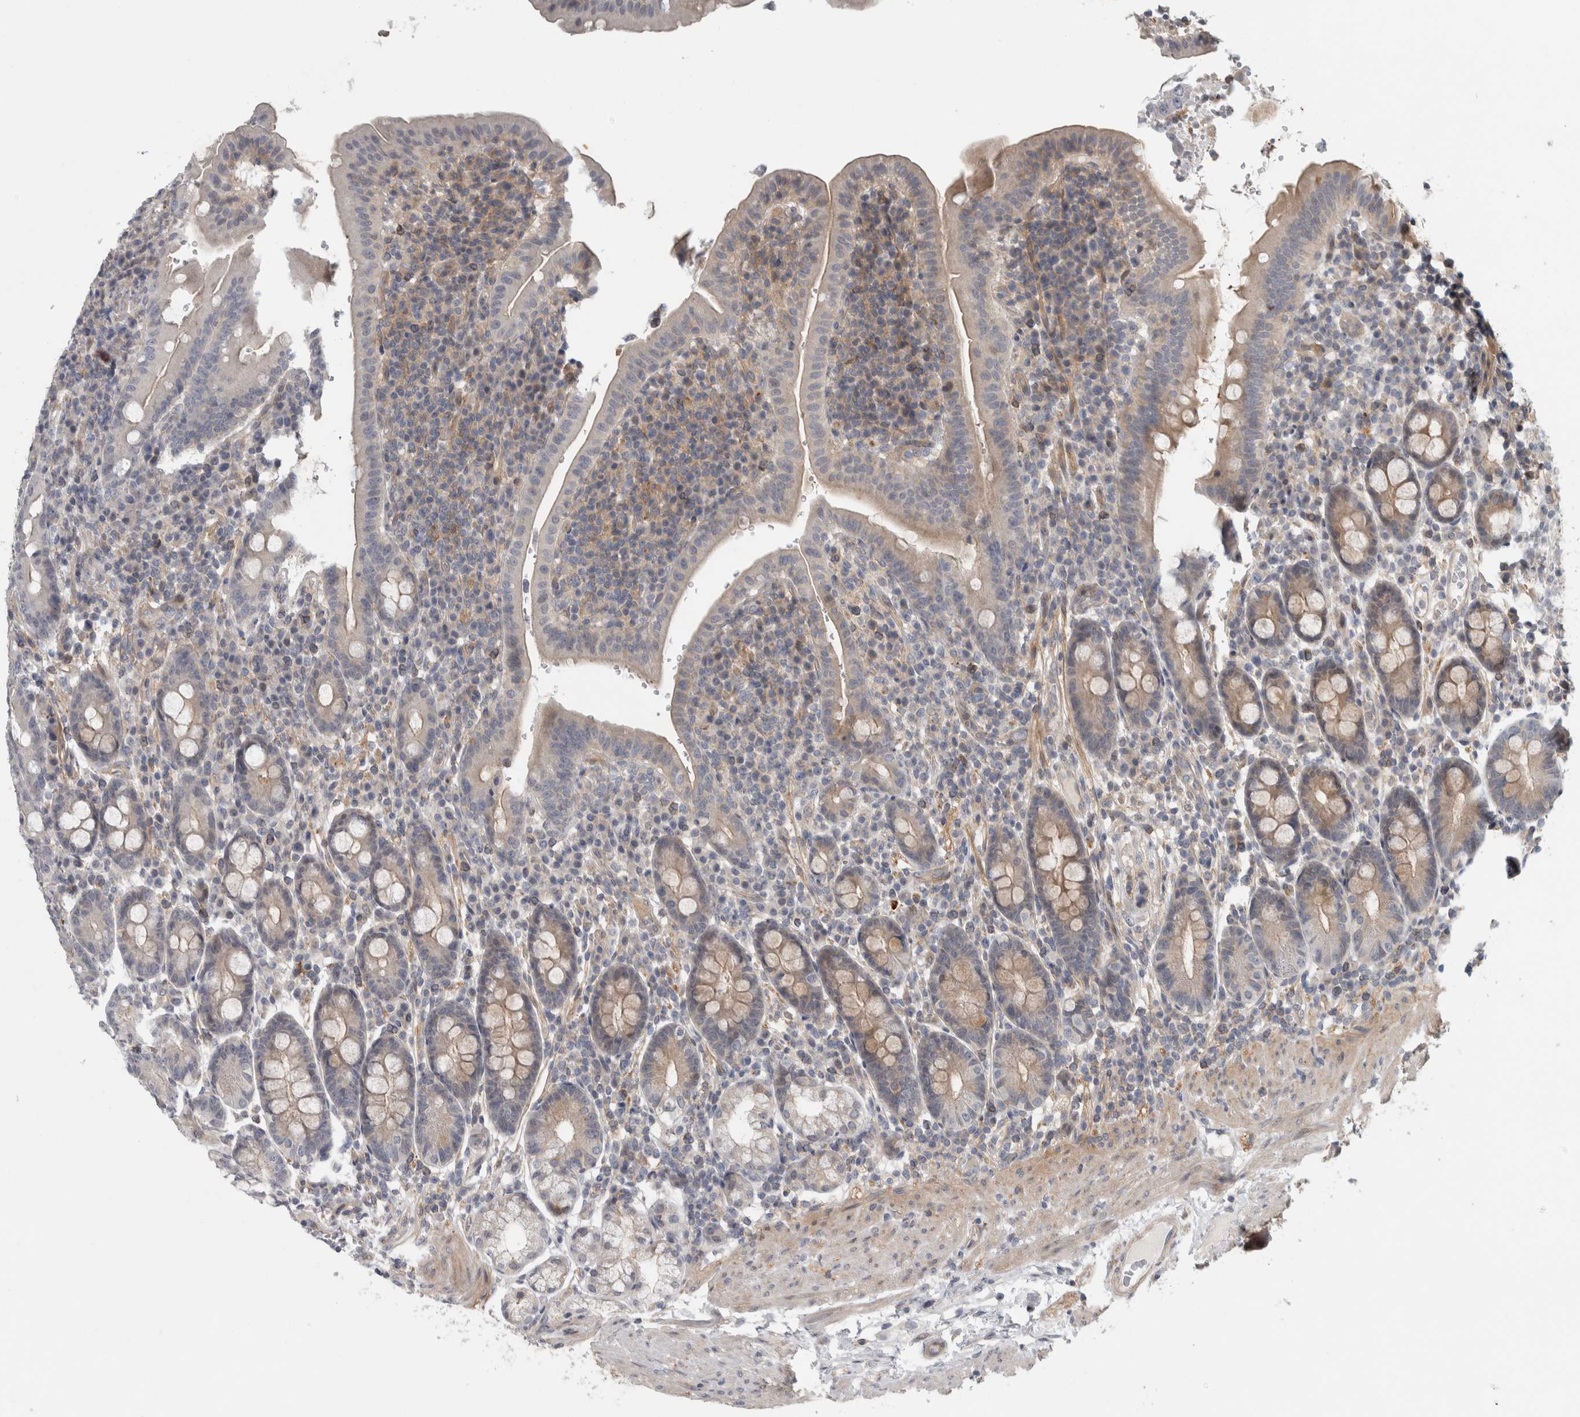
{"staining": {"intensity": "moderate", "quantity": "25%-75%", "location": "cytoplasmic/membranous"}, "tissue": "duodenum", "cell_type": "Glandular cells", "image_type": "normal", "snomed": [{"axis": "morphology", "description": "Normal tissue, NOS"}, {"axis": "morphology", "description": "Adenocarcinoma, NOS"}, {"axis": "topography", "description": "Pancreas"}, {"axis": "topography", "description": "Duodenum"}], "caption": "Immunohistochemistry of unremarkable duodenum reveals medium levels of moderate cytoplasmic/membranous positivity in about 25%-75% of glandular cells.", "gene": "ZNF804B", "patient": {"sex": "male", "age": 50}}